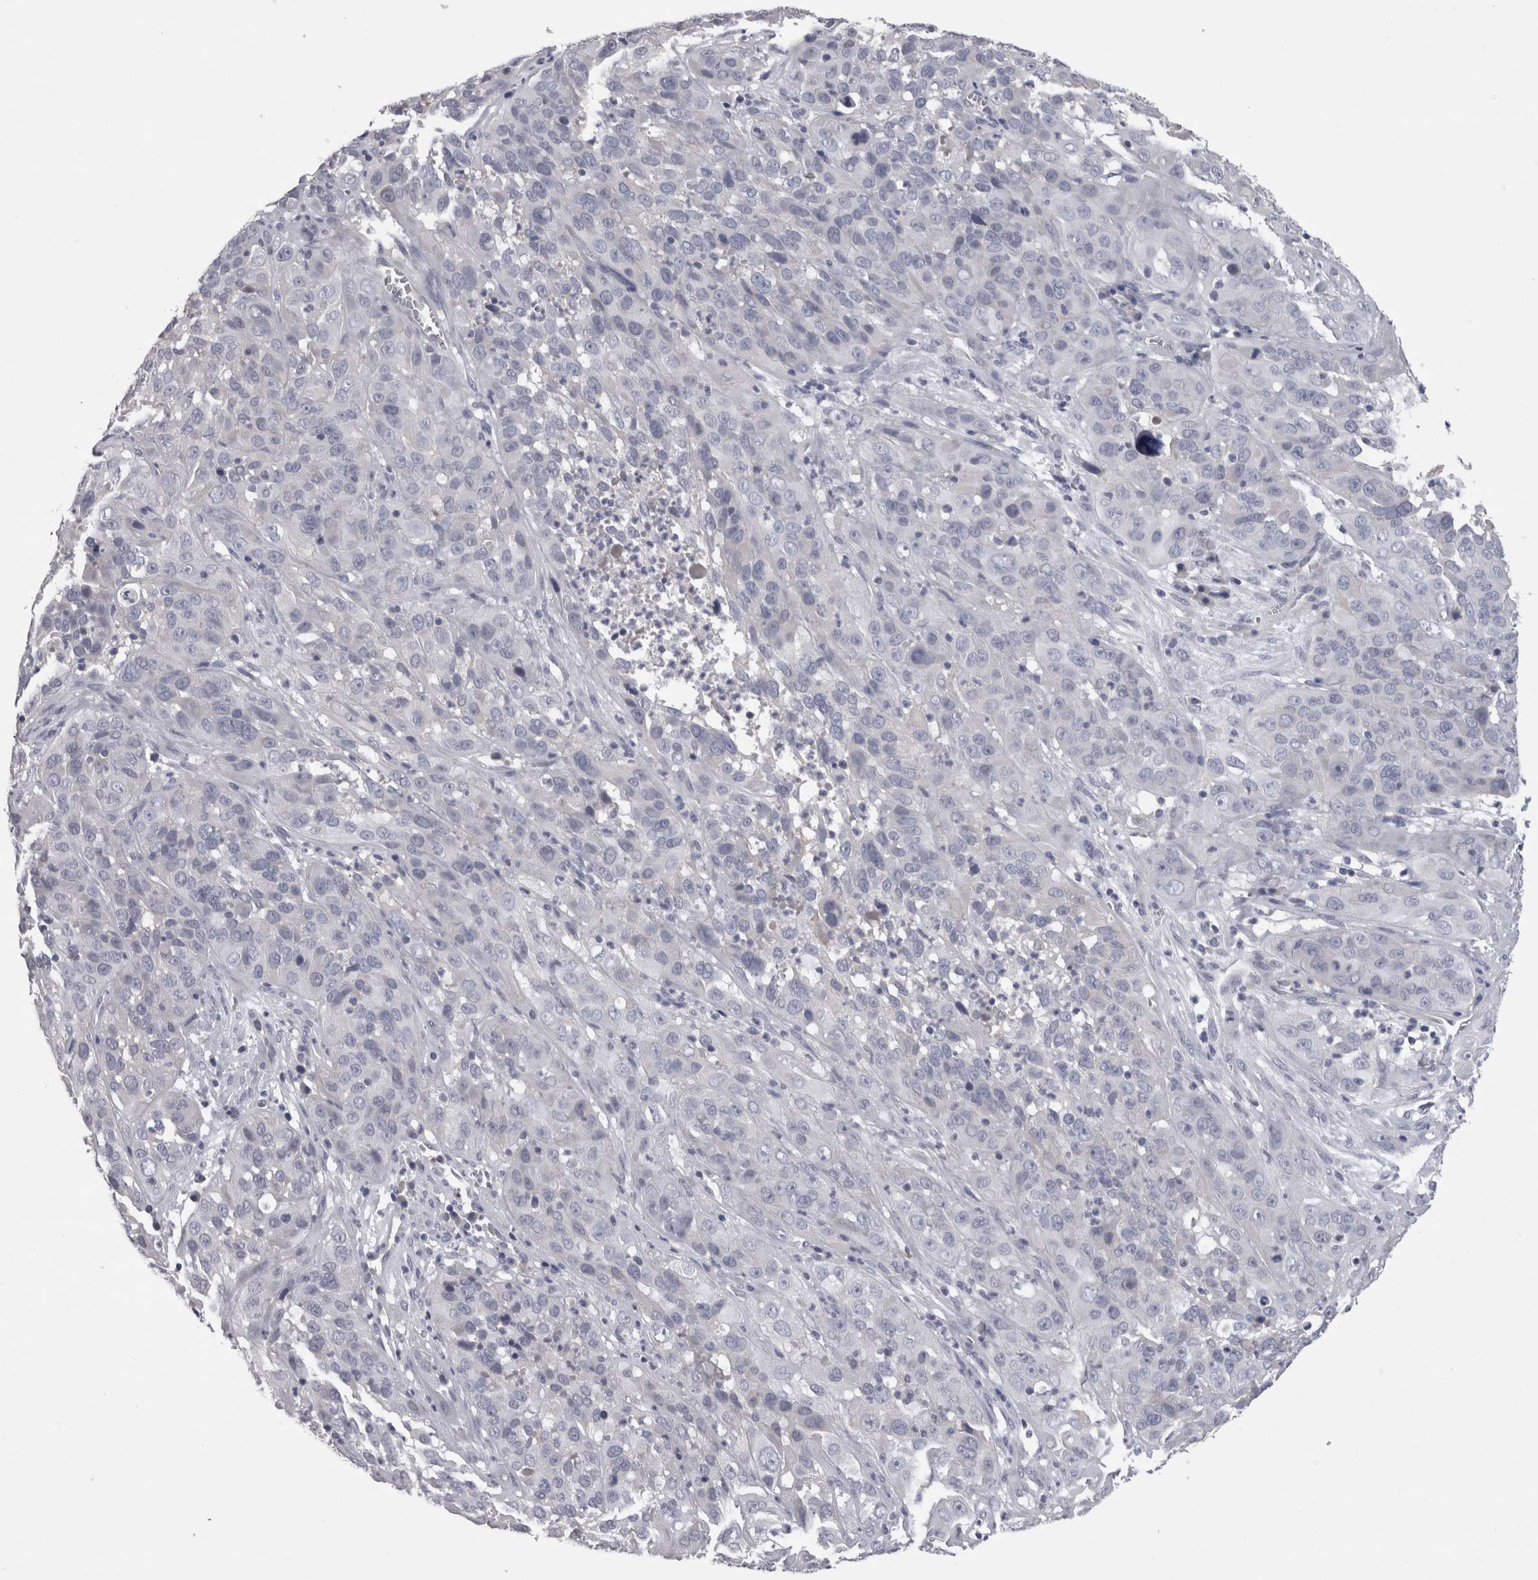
{"staining": {"intensity": "negative", "quantity": "none", "location": "none"}, "tissue": "cervical cancer", "cell_type": "Tumor cells", "image_type": "cancer", "snomed": [{"axis": "morphology", "description": "Squamous cell carcinoma, NOS"}, {"axis": "topography", "description": "Cervix"}], "caption": "This image is of squamous cell carcinoma (cervical) stained with IHC to label a protein in brown with the nuclei are counter-stained blue. There is no expression in tumor cells.", "gene": "PON3", "patient": {"sex": "female", "age": 32}}